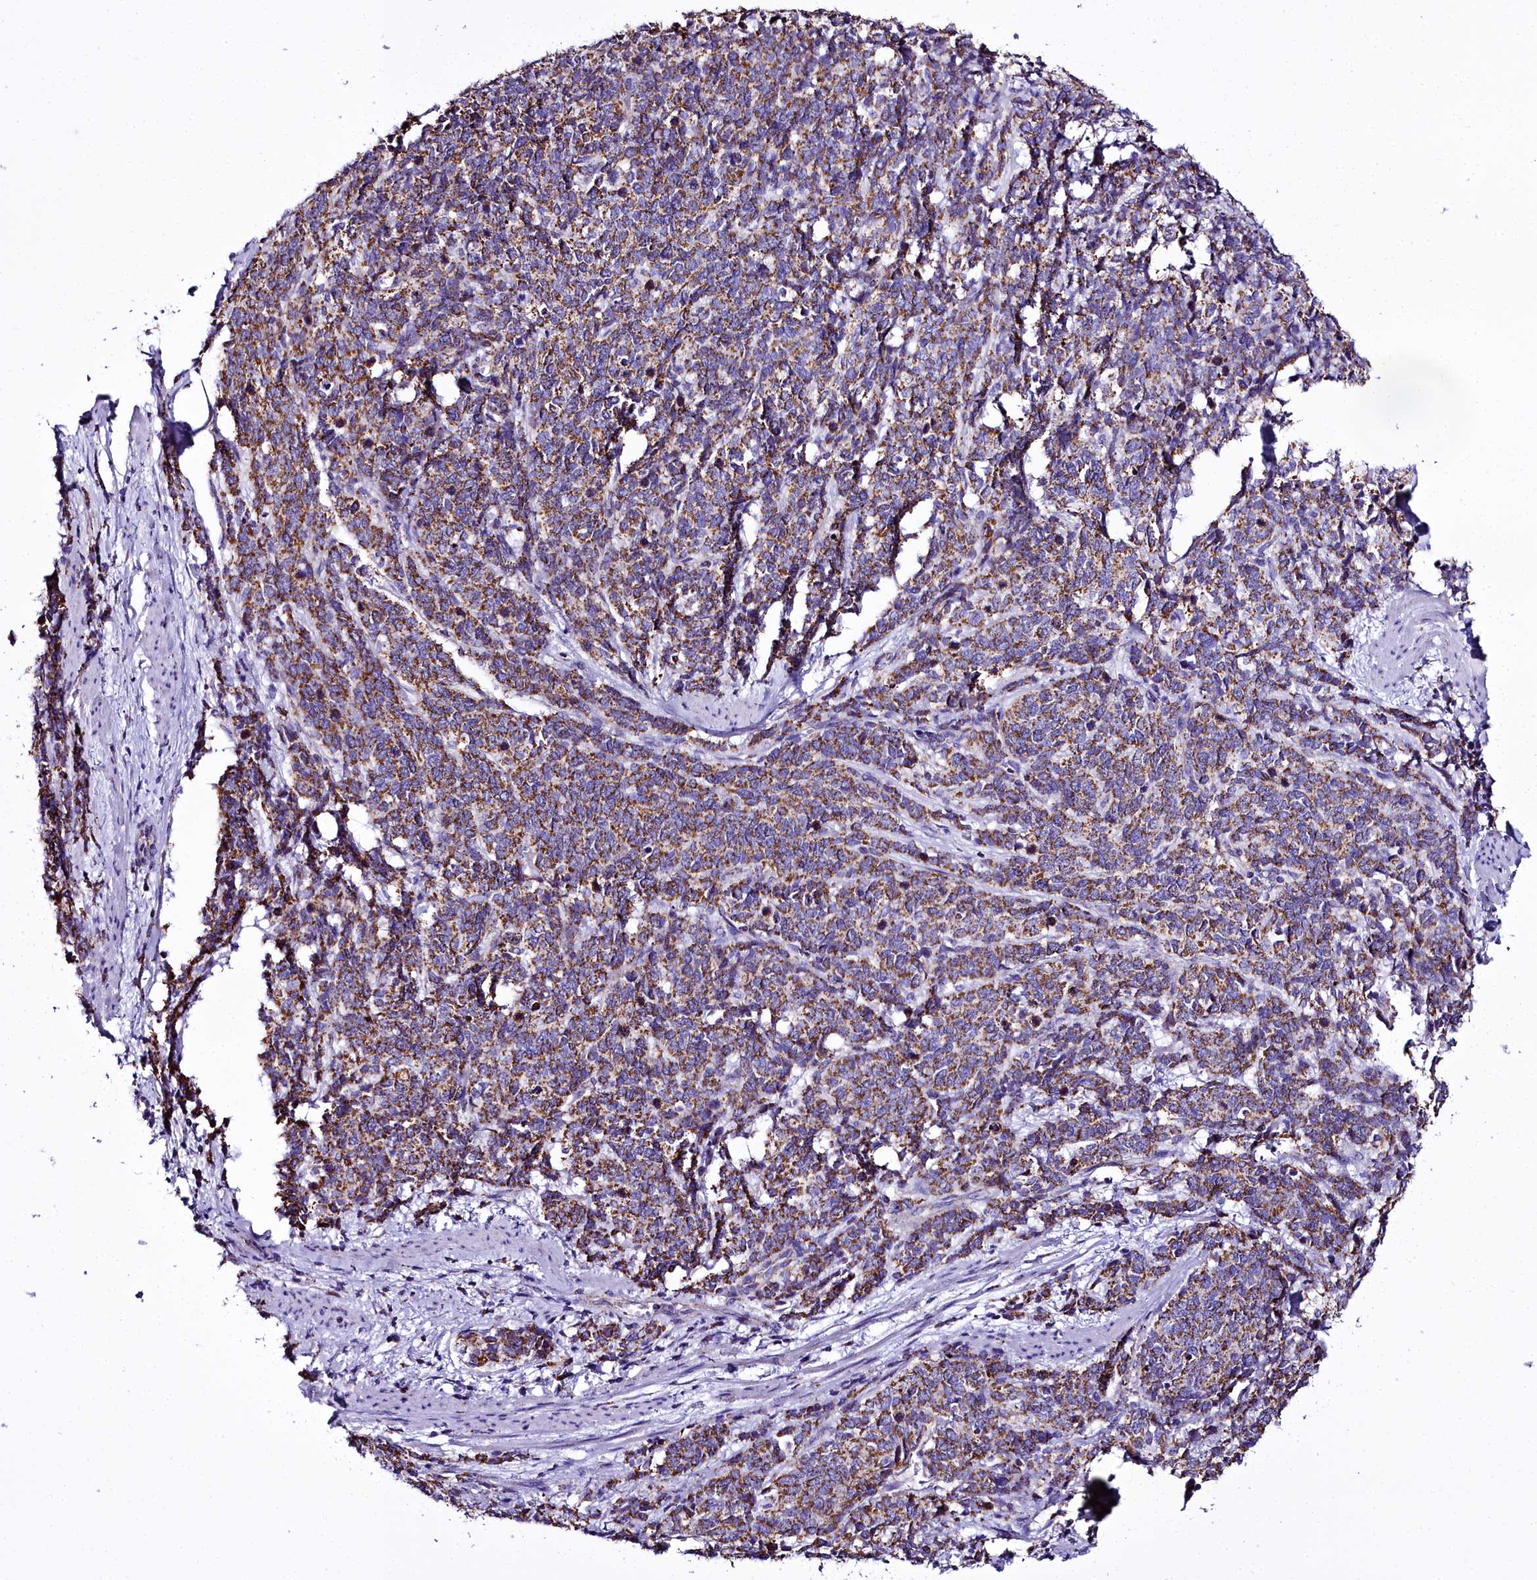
{"staining": {"intensity": "moderate", "quantity": ">75%", "location": "cytoplasmic/membranous"}, "tissue": "cervical cancer", "cell_type": "Tumor cells", "image_type": "cancer", "snomed": [{"axis": "morphology", "description": "Squamous cell carcinoma, NOS"}, {"axis": "topography", "description": "Cervix"}], "caption": "This histopathology image shows cervical cancer stained with IHC to label a protein in brown. The cytoplasmic/membranous of tumor cells show moderate positivity for the protein. Nuclei are counter-stained blue.", "gene": "WDFY3", "patient": {"sex": "female", "age": 60}}